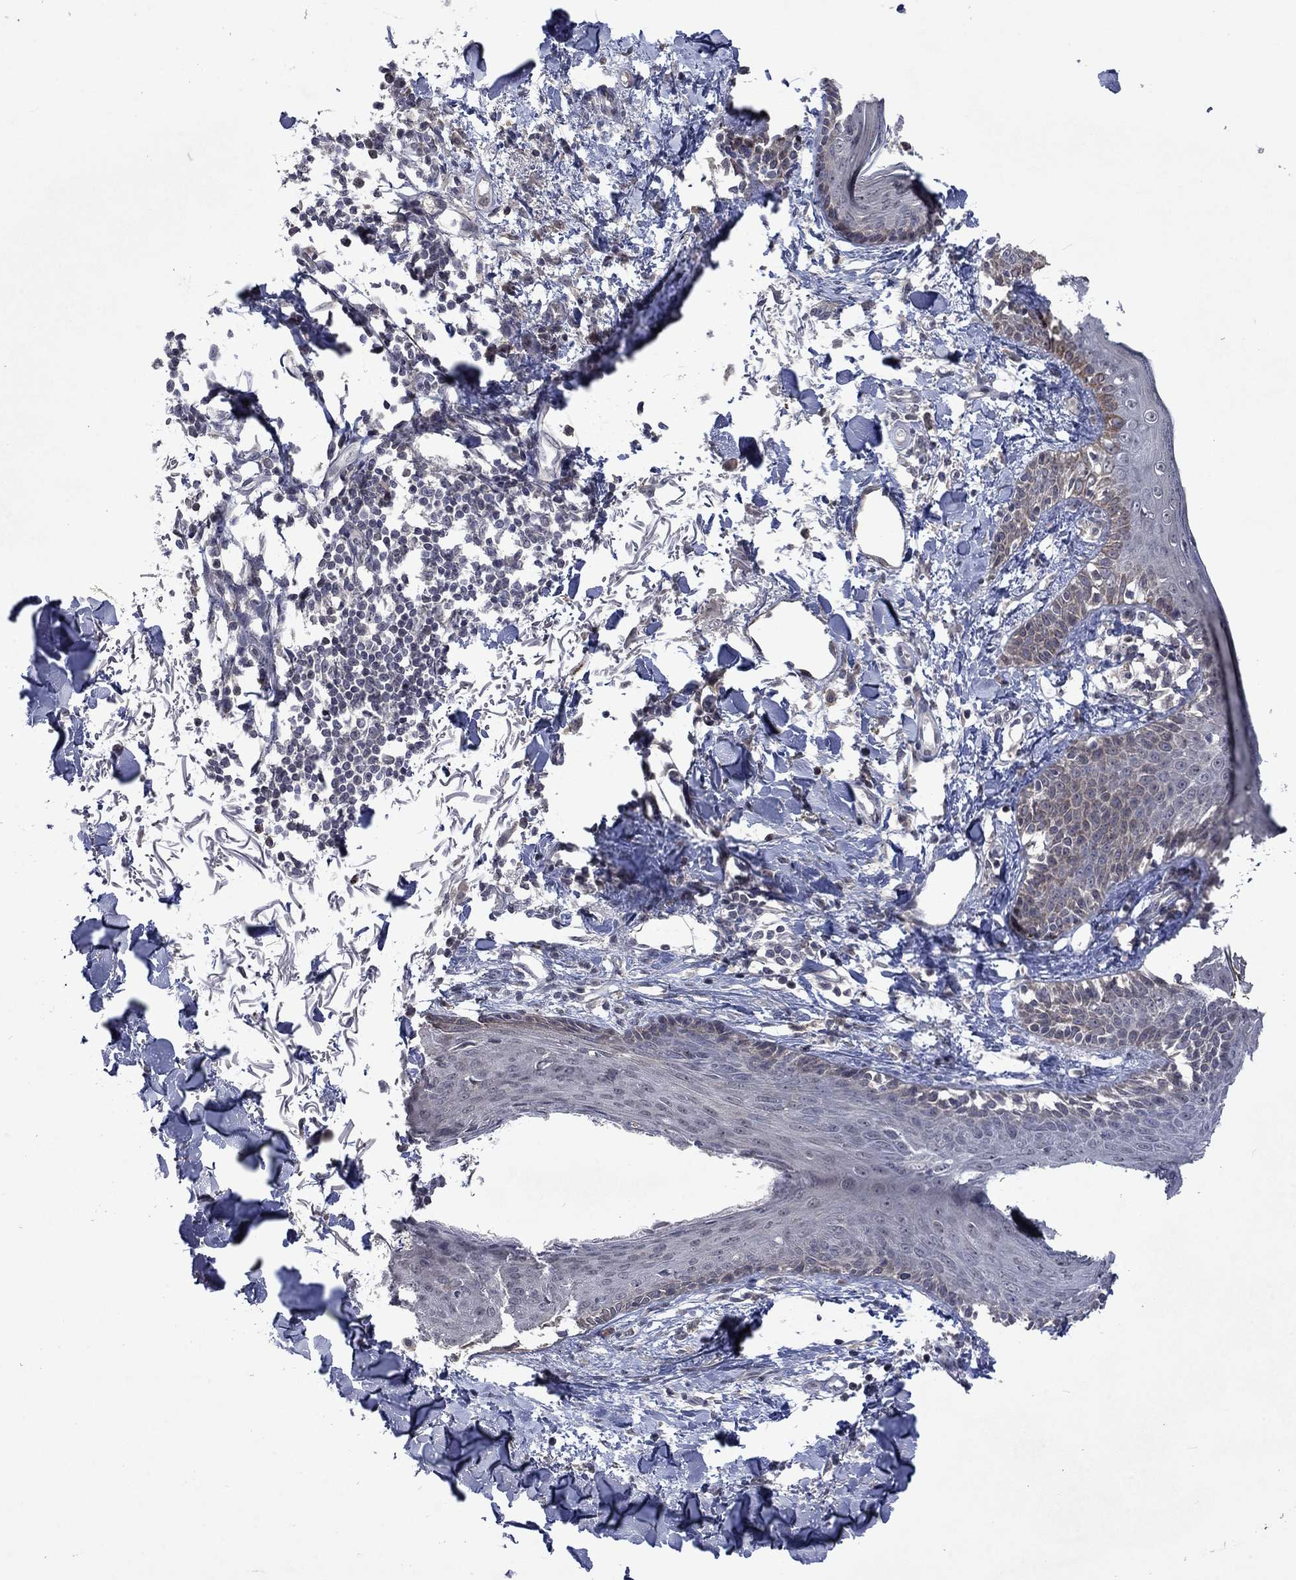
{"staining": {"intensity": "negative", "quantity": "none", "location": "none"}, "tissue": "skin", "cell_type": "Fibroblasts", "image_type": "normal", "snomed": [{"axis": "morphology", "description": "Normal tissue, NOS"}, {"axis": "topography", "description": "Skin"}], "caption": "The image demonstrates no significant expression in fibroblasts of skin.", "gene": "PPP1R9A", "patient": {"sex": "male", "age": 76}}